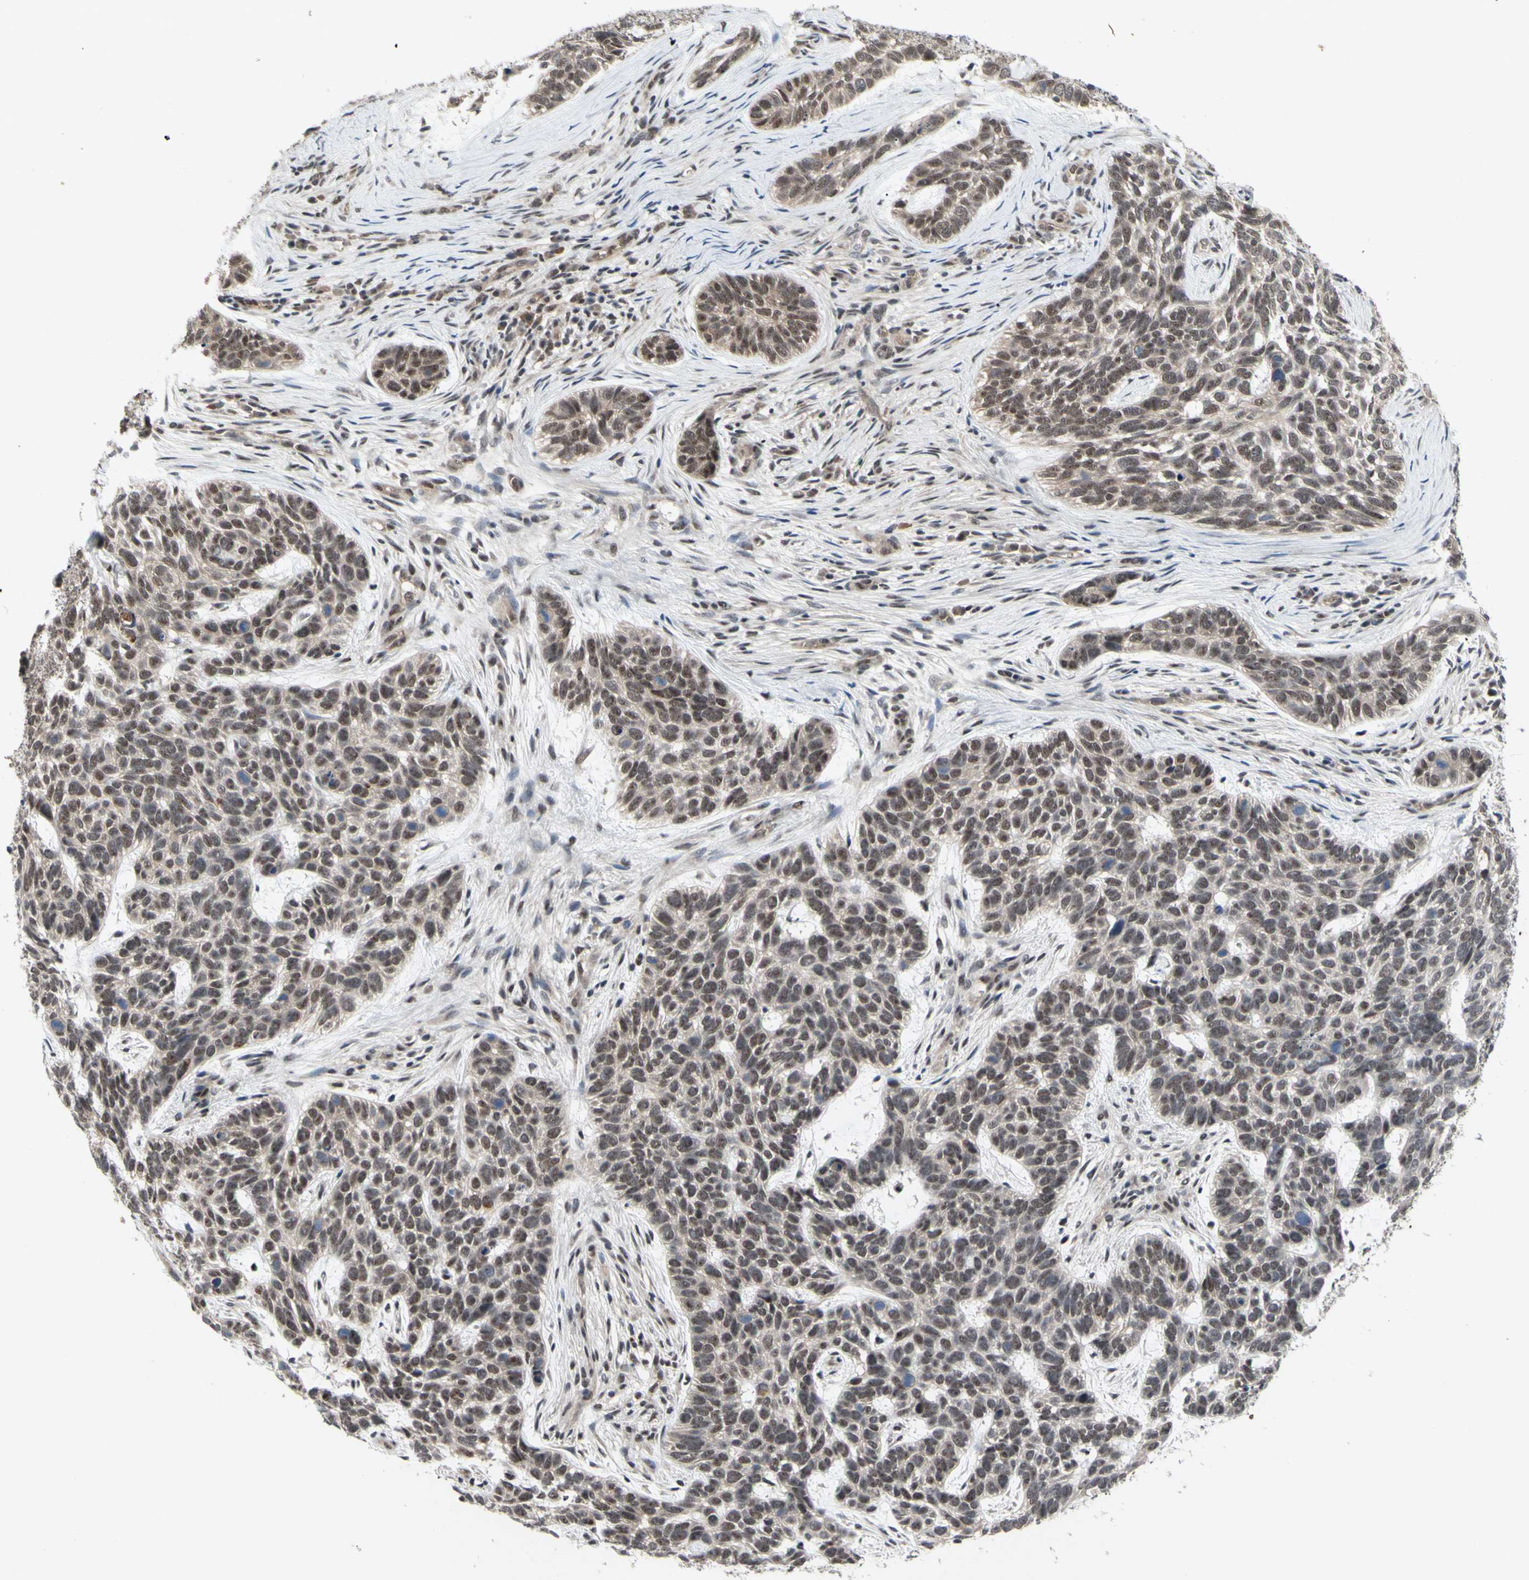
{"staining": {"intensity": "weak", "quantity": ">75%", "location": "cytoplasmic/membranous,nuclear"}, "tissue": "skin cancer", "cell_type": "Tumor cells", "image_type": "cancer", "snomed": [{"axis": "morphology", "description": "Basal cell carcinoma"}, {"axis": "topography", "description": "Skin"}], "caption": "This micrograph shows skin cancer (basal cell carcinoma) stained with immunohistochemistry to label a protein in brown. The cytoplasmic/membranous and nuclear of tumor cells show weak positivity for the protein. Nuclei are counter-stained blue.", "gene": "TRDMT1", "patient": {"sex": "male", "age": 87}}